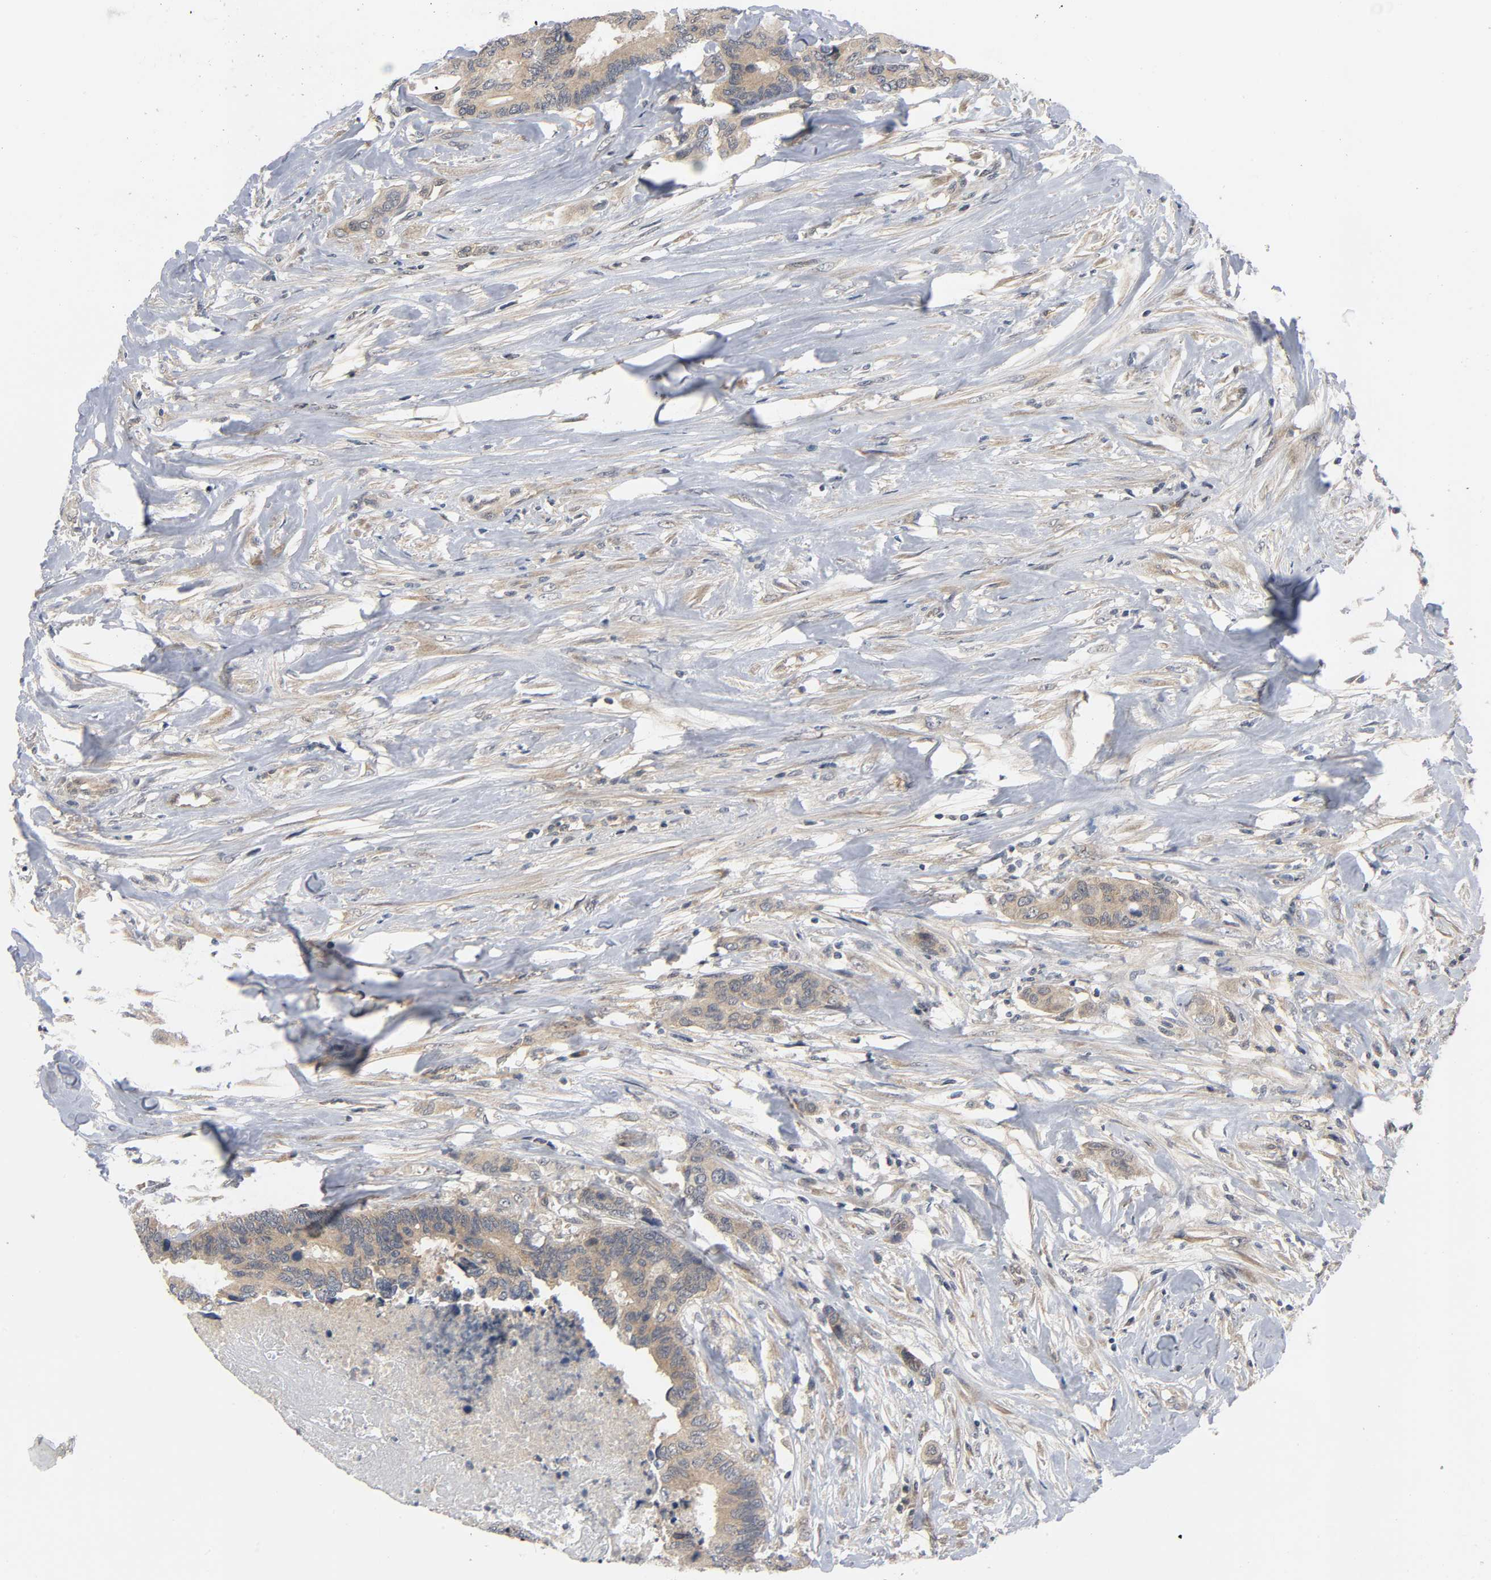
{"staining": {"intensity": "moderate", "quantity": ">75%", "location": "cytoplasmic/membranous"}, "tissue": "colorectal cancer", "cell_type": "Tumor cells", "image_type": "cancer", "snomed": [{"axis": "morphology", "description": "Adenocarcinoma, NOS"}, {"axis": "topography", "description": "Rectum"}], "caption": "The micrograph exhibits staining of colorectal cancer (adenocarcinoma), revealing moderate cytoplasmic/membranous protein expression (brown color) within tumor cells.", "gene": "MAPK8", "patient": {"sex": "male", "age": 55}}